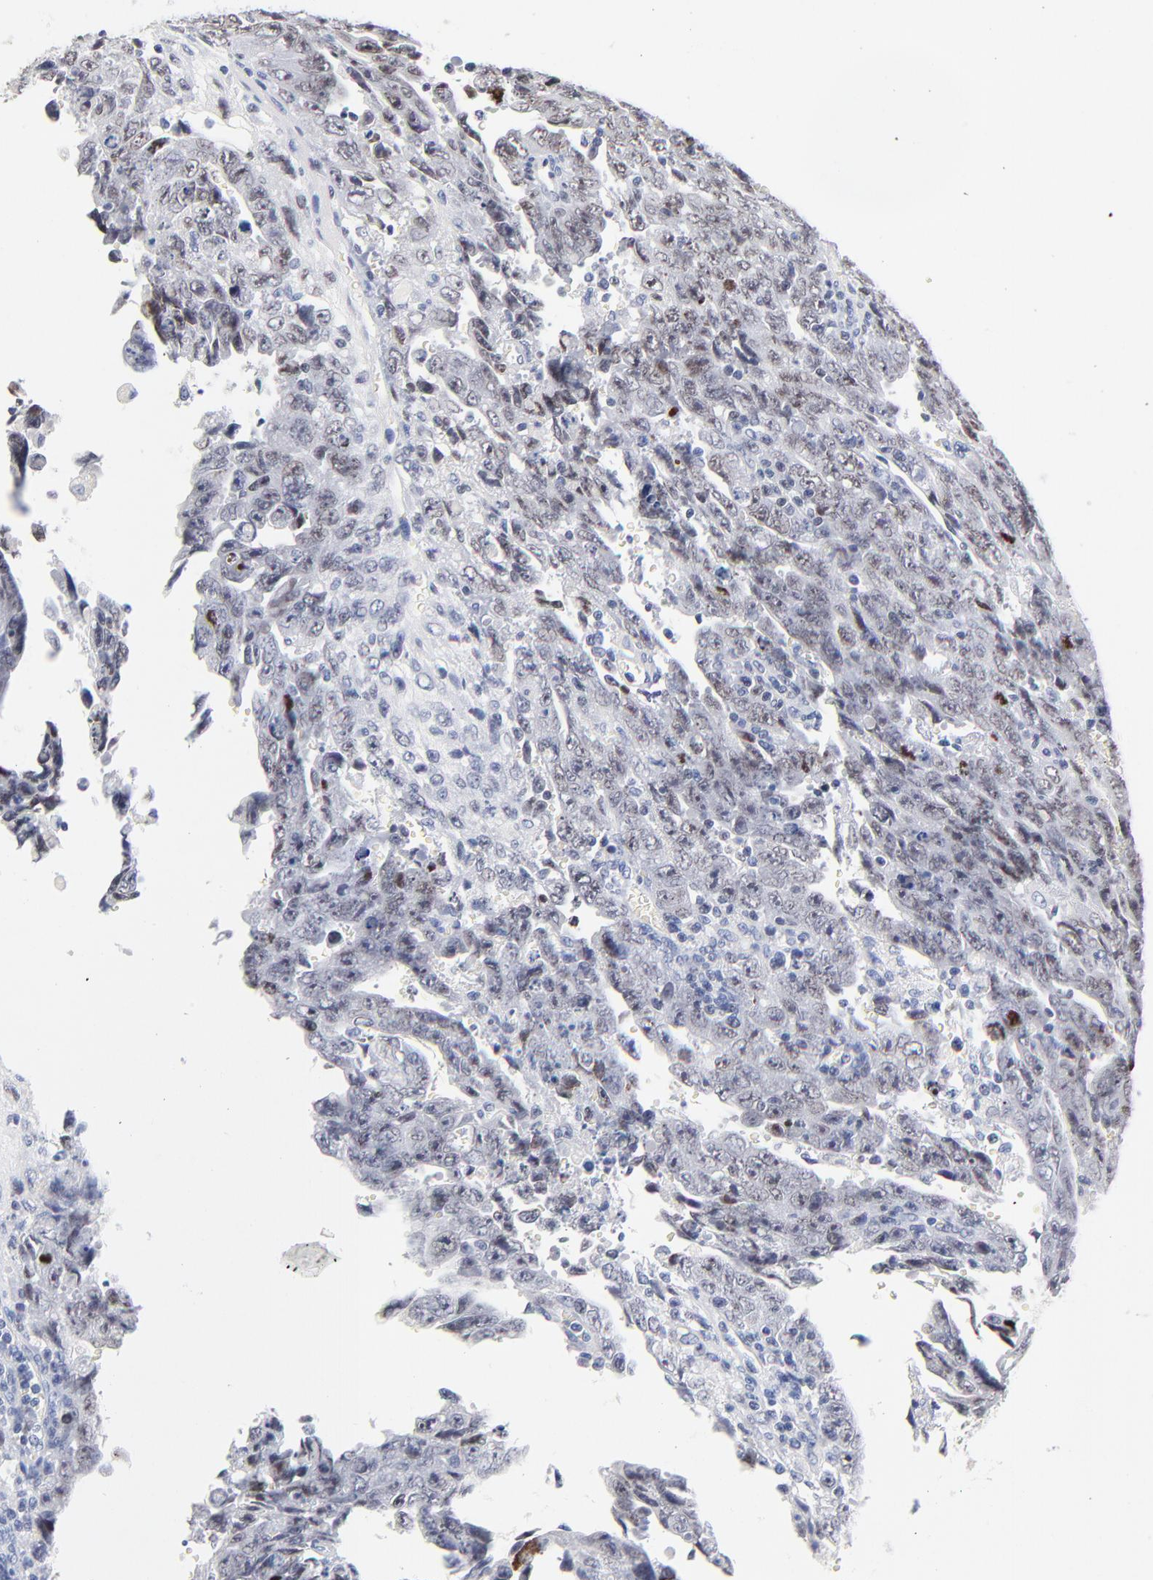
{"staining": {"intensity": "weak", "quantity": "25%-75%", "location": "nuclear"}, "tissue": "testis cancer", "cell_type": "Tumor cells", "image_type": "cancer", "snomed": [{"axis": "morphology", "description": "Carcinoma, Embryonal, NOS"}, {"axis": "topography", "description": "Testis"}], "caption": "Human testis cancer stained with a protein marker reveals weak staining in tumor cells.", "gene": "ORC2", "patient": {"sex": "male", "age": 28}}